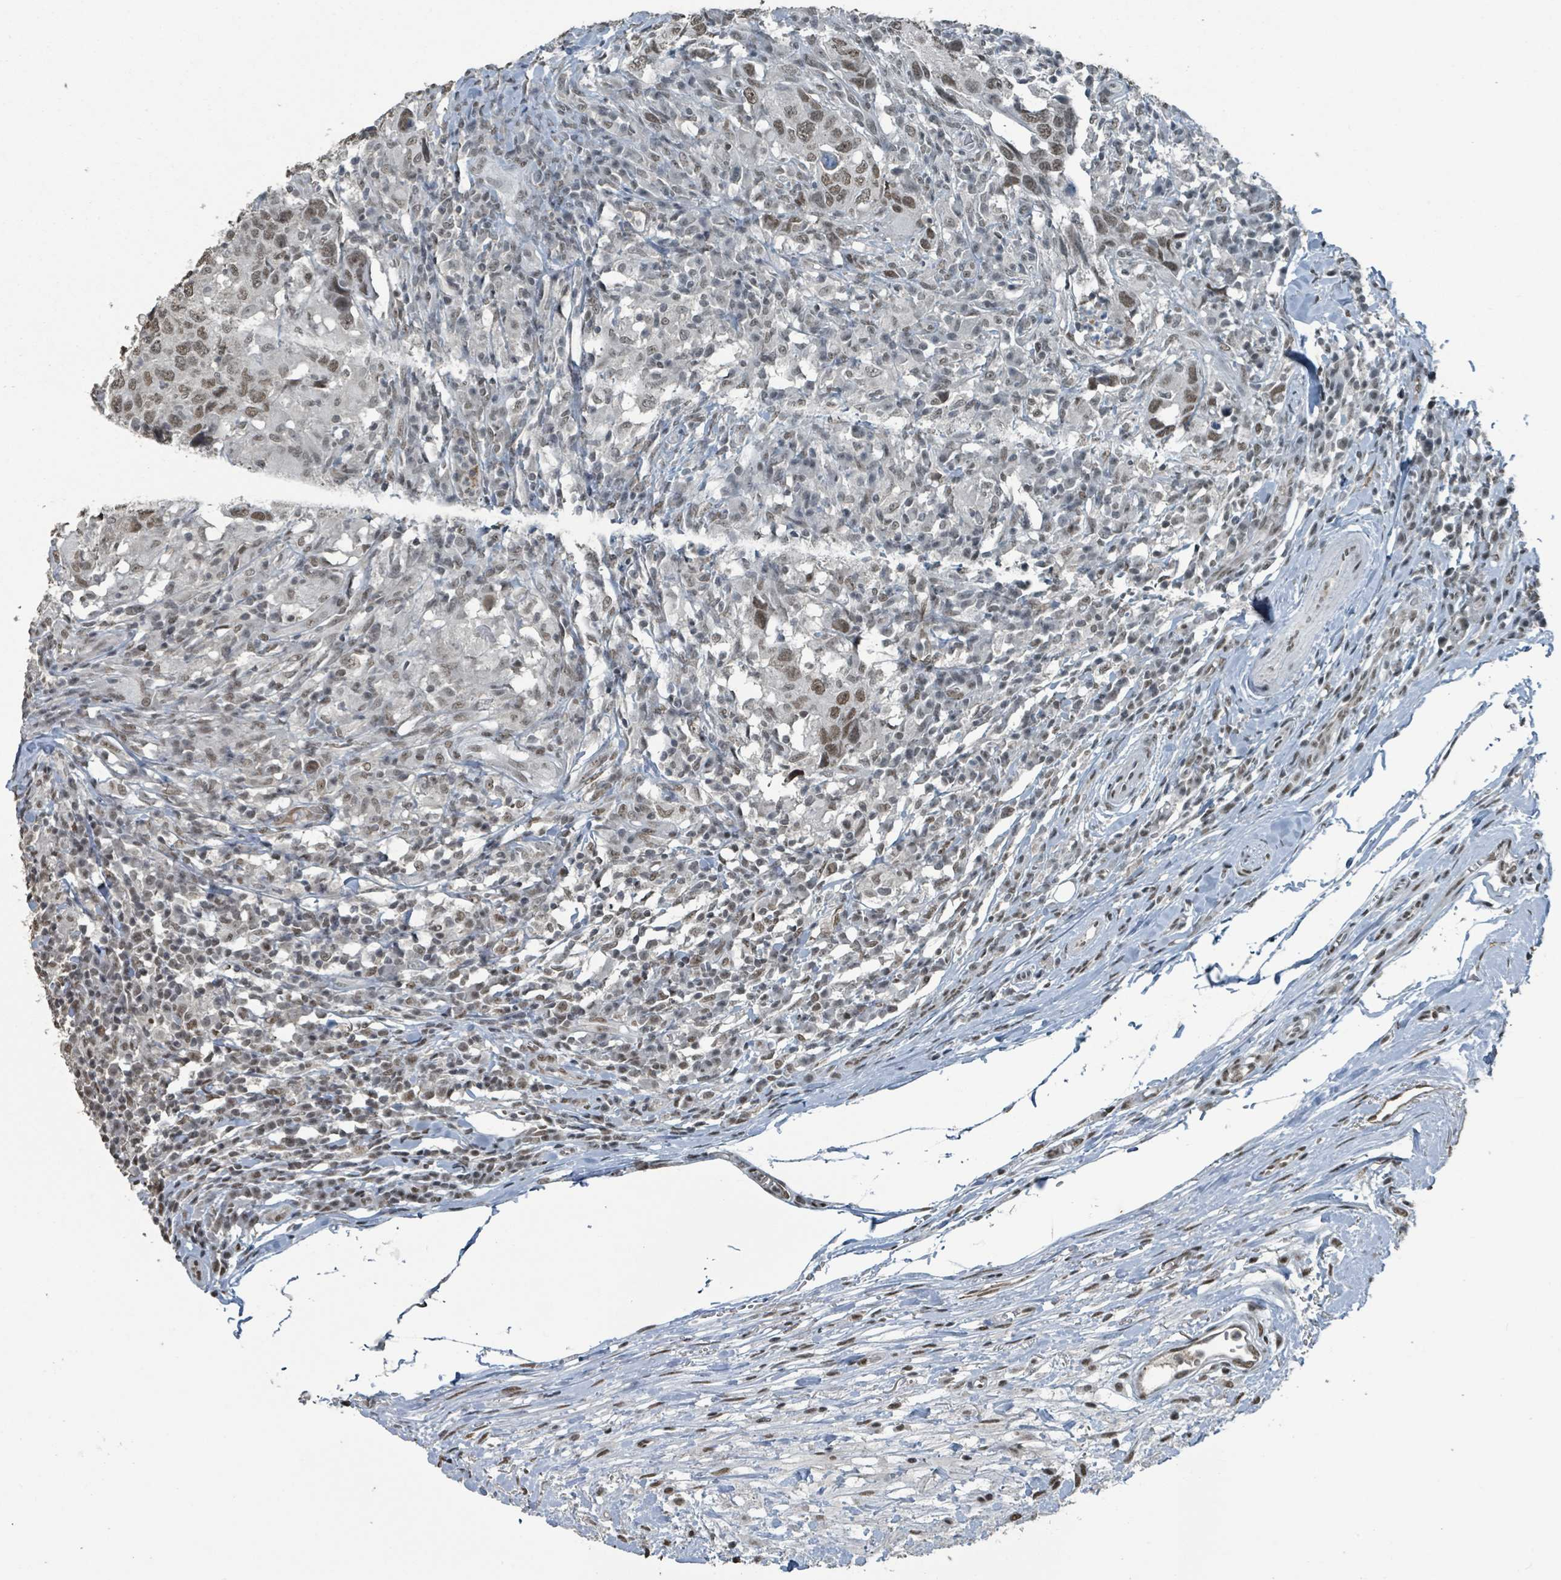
{"staining": {"intensity": "weak", "quantity": ">75%", "location": "nuclear"}, "tissue": "head and neck cancer", "cell_type": "Tumor cells", "image_type": "cancer", "snomed": [{"axis": "morphology", "description": "Normal tissue, NOS"}, {"axis": "morphology", "description": "Squamous cell carcinoma, NOS"}, {"axis": "topography", "description": "Skeletal muscle"}, {"axis": "topography", "description": "Vascular tissue"}, {"axis": "topography", "description": "Peripheral nerve tissue"}, {"axis": "topography", "description": "Head-Neck"}], "caption": "Immunohistochemistry (IHC) of head and neck cancer displays low levels of weak nuclear positivity in about >75% of tumor cells. (Stains: DAB (3,3'-diaminobenzidine) in brown, nuclei in blue, Microscopy: brightfield microscopy at high magnification).", "gene": "PHIP", "patient": {"sex": "male", "age": 66}}